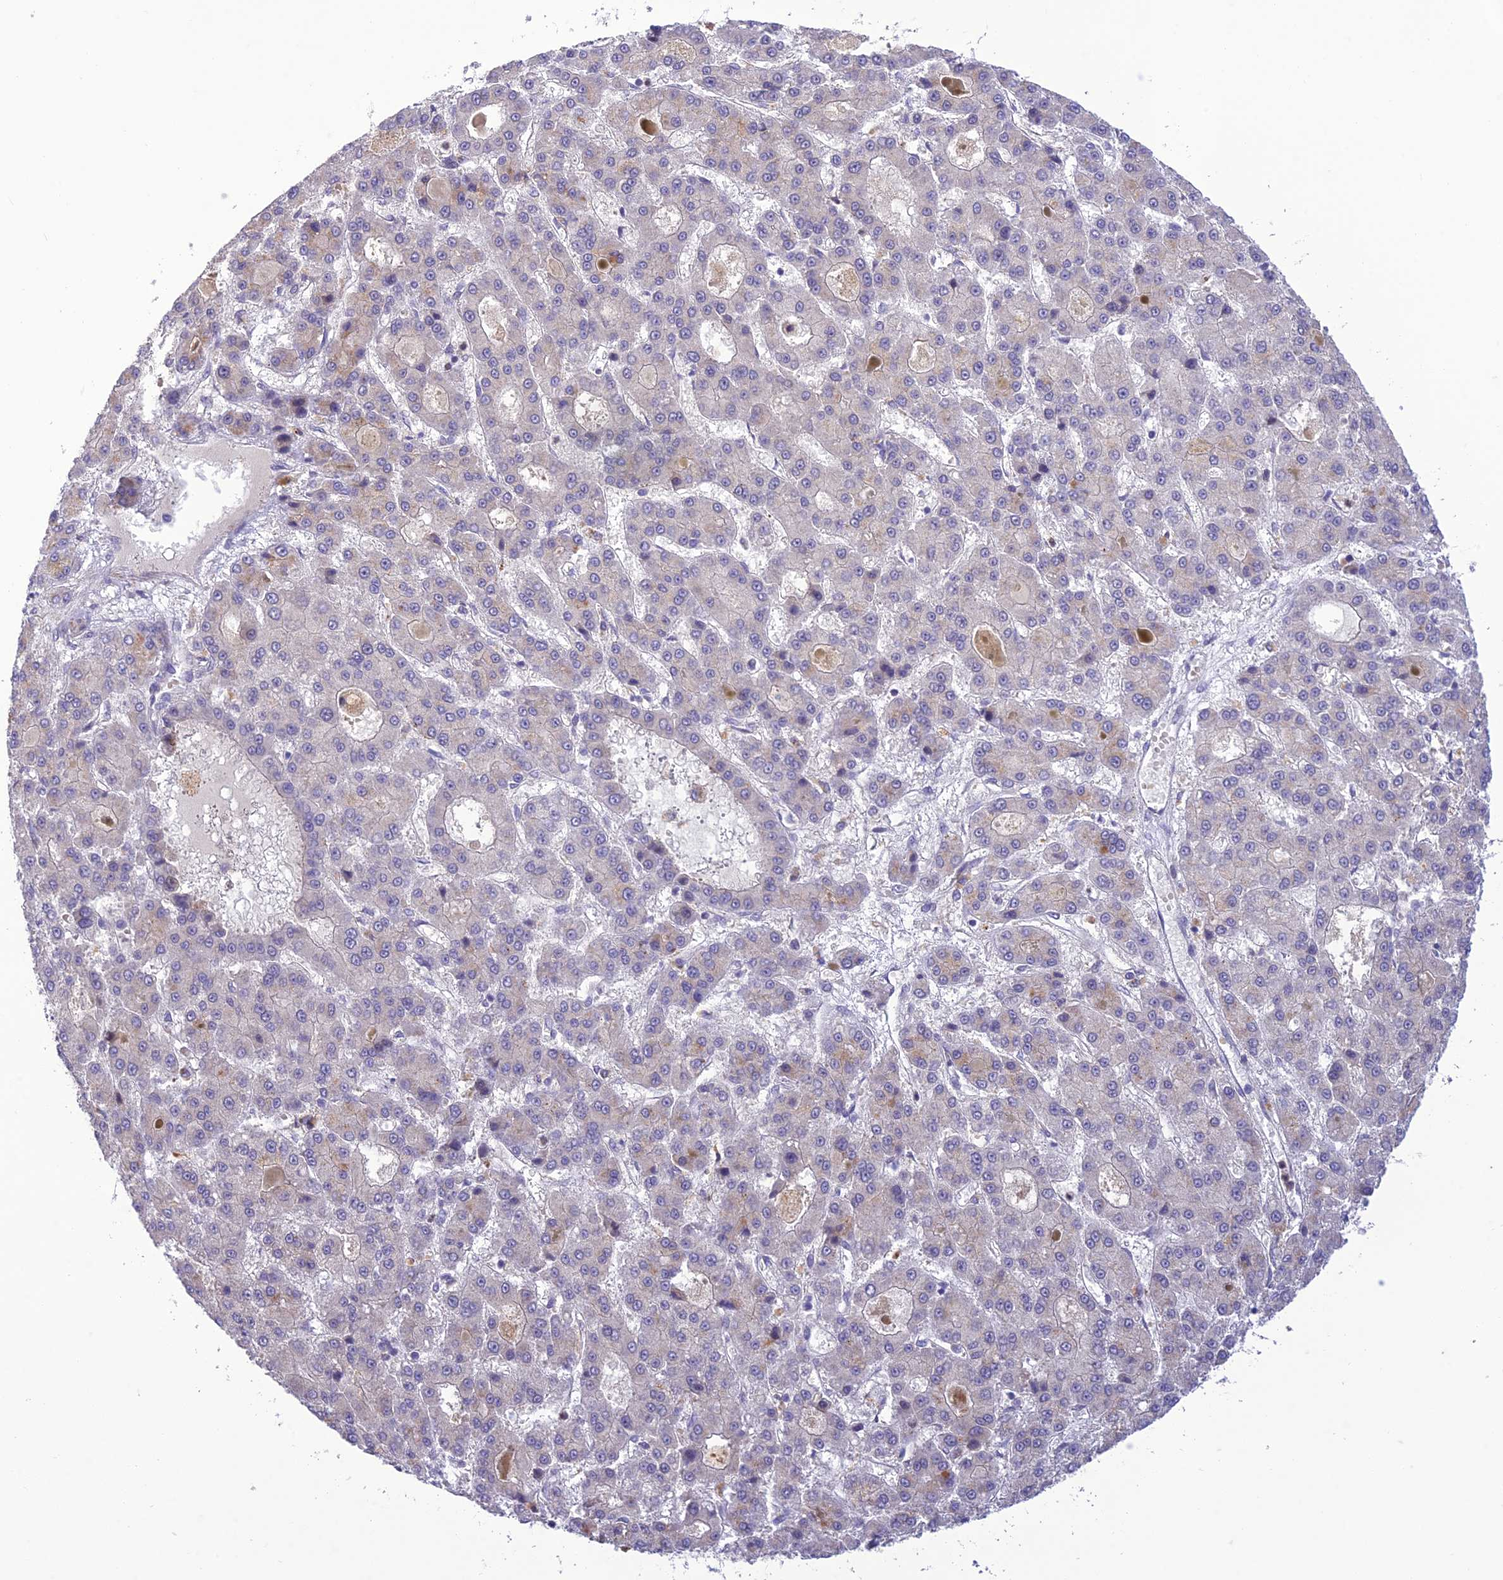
{"staining": {"intensity": "negative", "quantity": "none", "location": "none"}, "tissue": "liver cancer", "cell_type": "Tumor cells", "image_type": "cancer", "snomed": [{"axis": "morphology", "description": "Carcinoma, Hepatocellular, NOS"}, {"axis": "topography", "description": "Liver"}], "caption": "High power microscopy image of an IHC image of liver cancer, revealing no significant expression in tumor cells.", "gene": "ITGAE", "patient": {"sex": "male", "age": 70}}